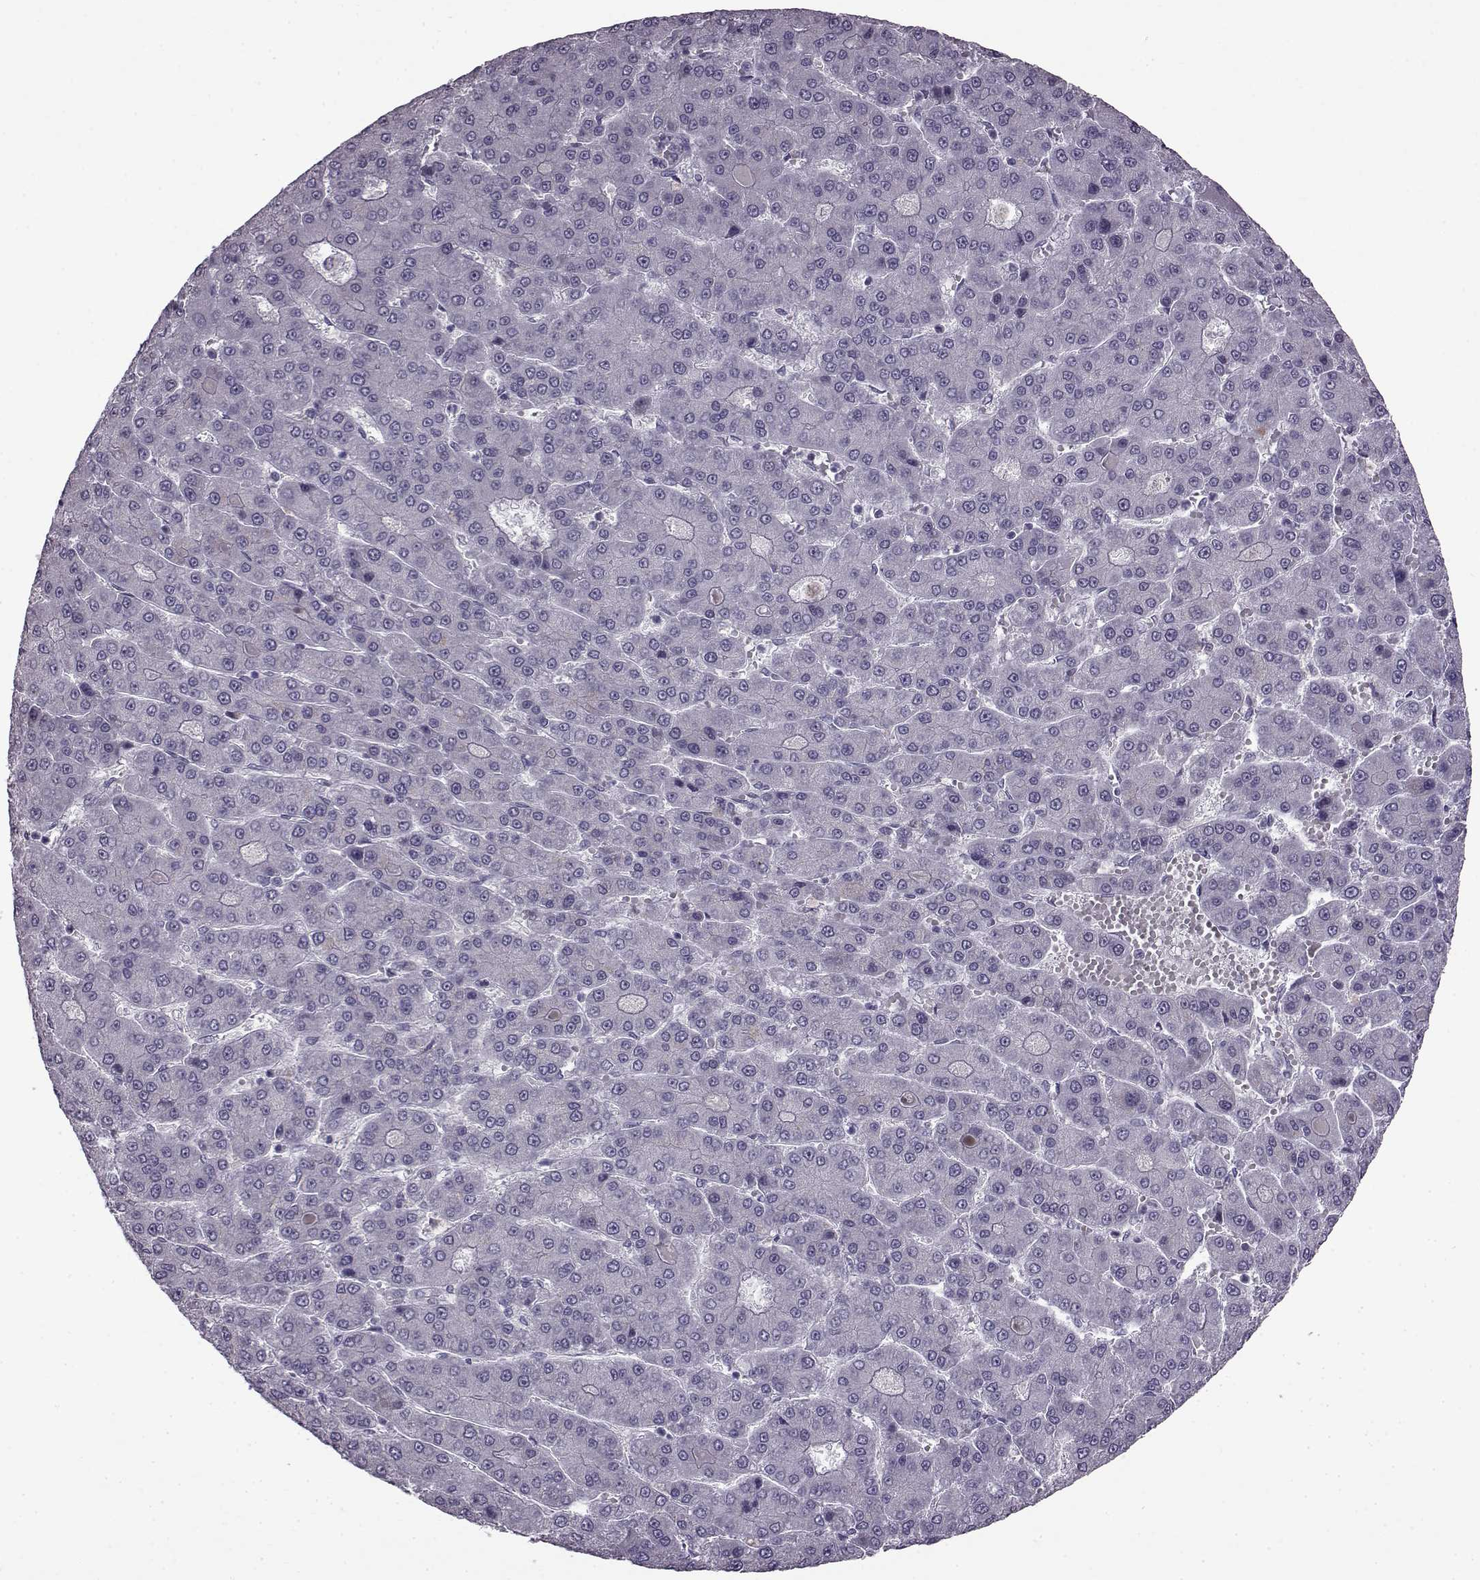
{"staining": {"intensity": "negative", "quantity": "none", "location": "none"}, "tissue": "liver cancer", "cell_type": "Tumor cells", "image_type": "cancer", "snomed": [{"axis": "morphology", "description": "Carcinoma, Hepatocellular, NOS"}, {"axis": "topography", "description": "Liver"}], "caption": "Tumor cells show no significant expression in liver cancer.", "gene": "SLC28A2", "patient": {"sex": "male", "age": 70}}